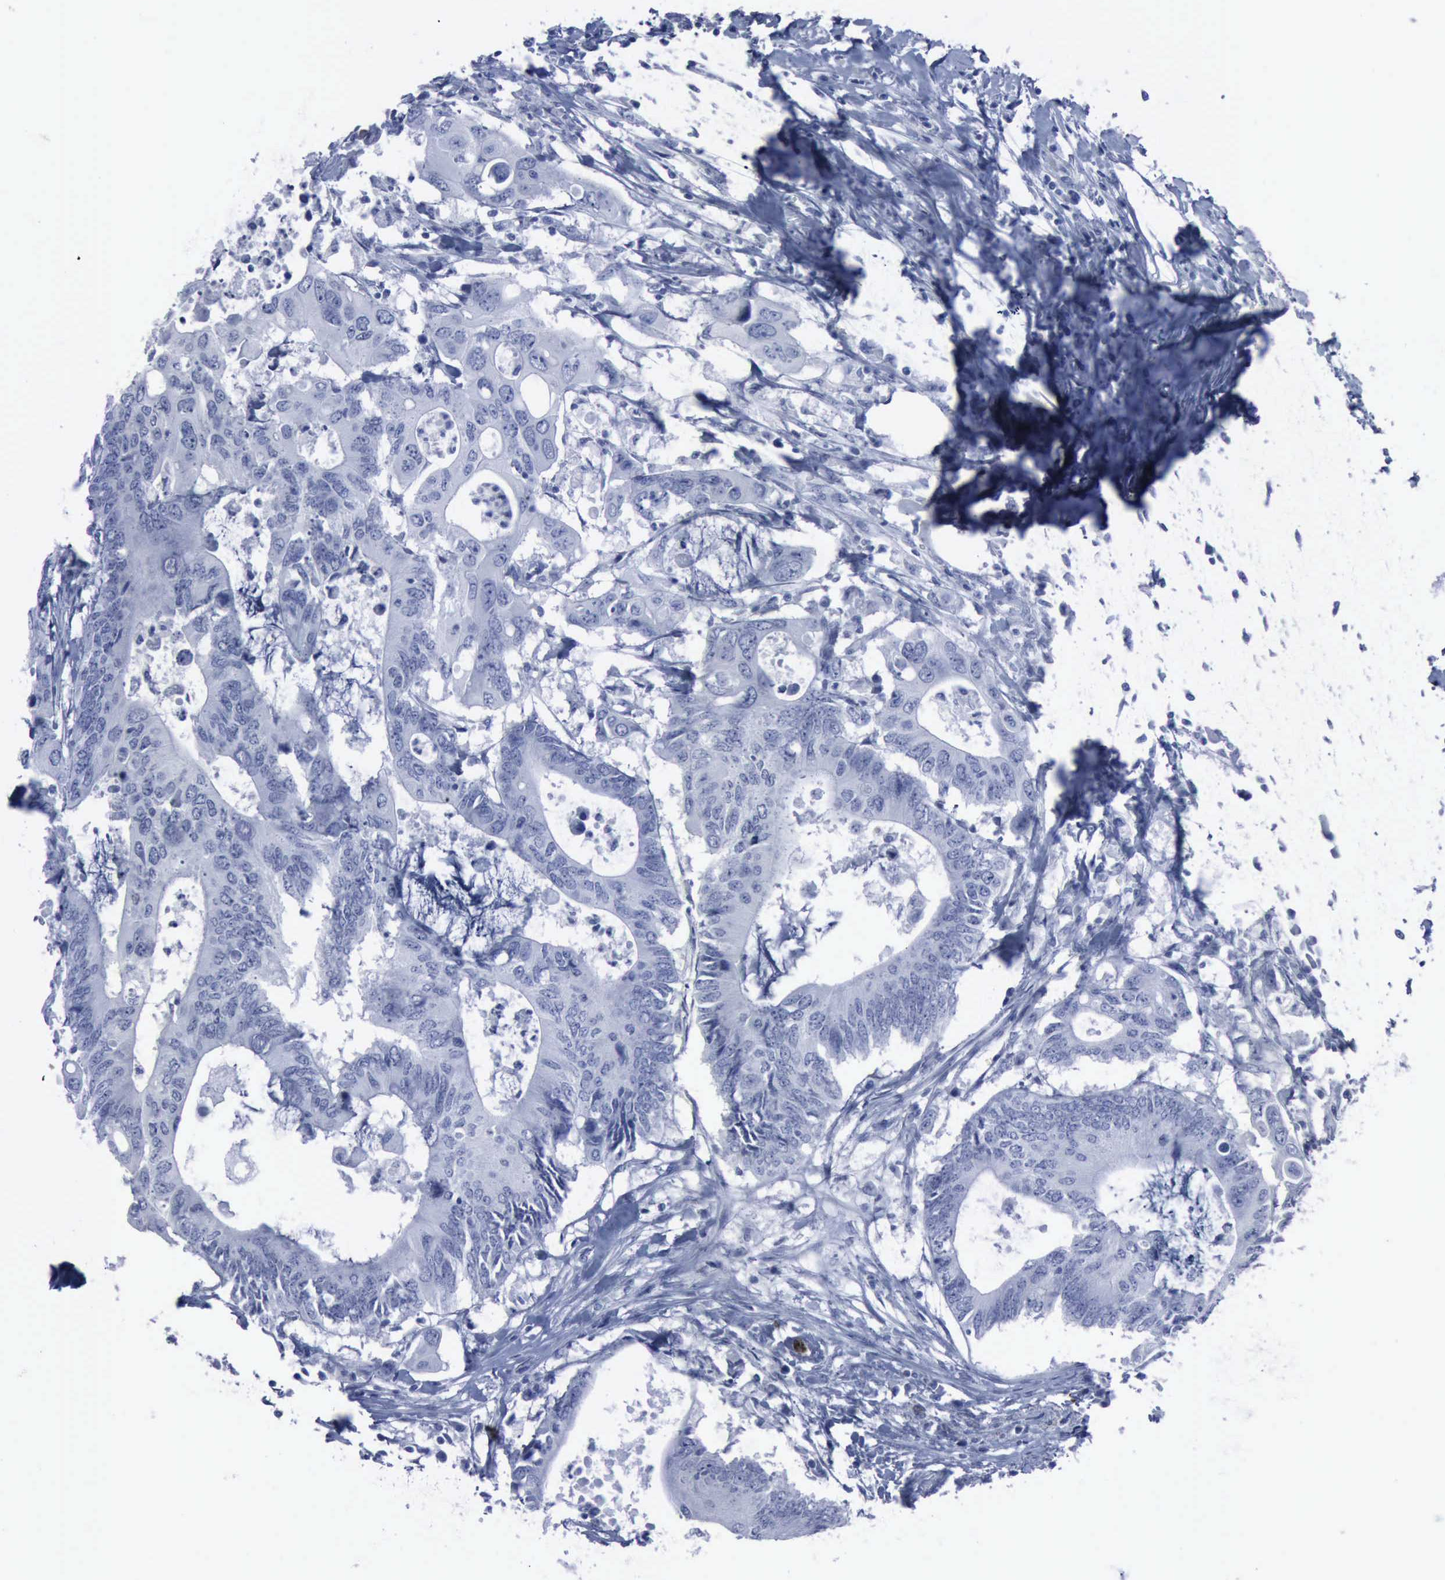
{"staining": {"intensity": "negative", "quantity": "none", "location": "none"}, "tissue": "colorectal cancer", "cell_type": "Tumor cells", "image_type": "cancer", "snomed": [{"axis": "morphology", "description": "Adenocarcinoma, NOS"}, {"axis": "topography", "description": "Colon"}], "caption": "High power microscopy micrograph of an immunohistochemistry histopathology image of colorectal cancer, revealing no significant staining in tumor cells. (Stains: DAB (3,3'-diaminobenzidine) IHC with hematoxylin counter stain, Microscopy: brightfield microscopy at high magnification).", "gene": "NGFR", "patient": {"sex": "male", "age": 71}}